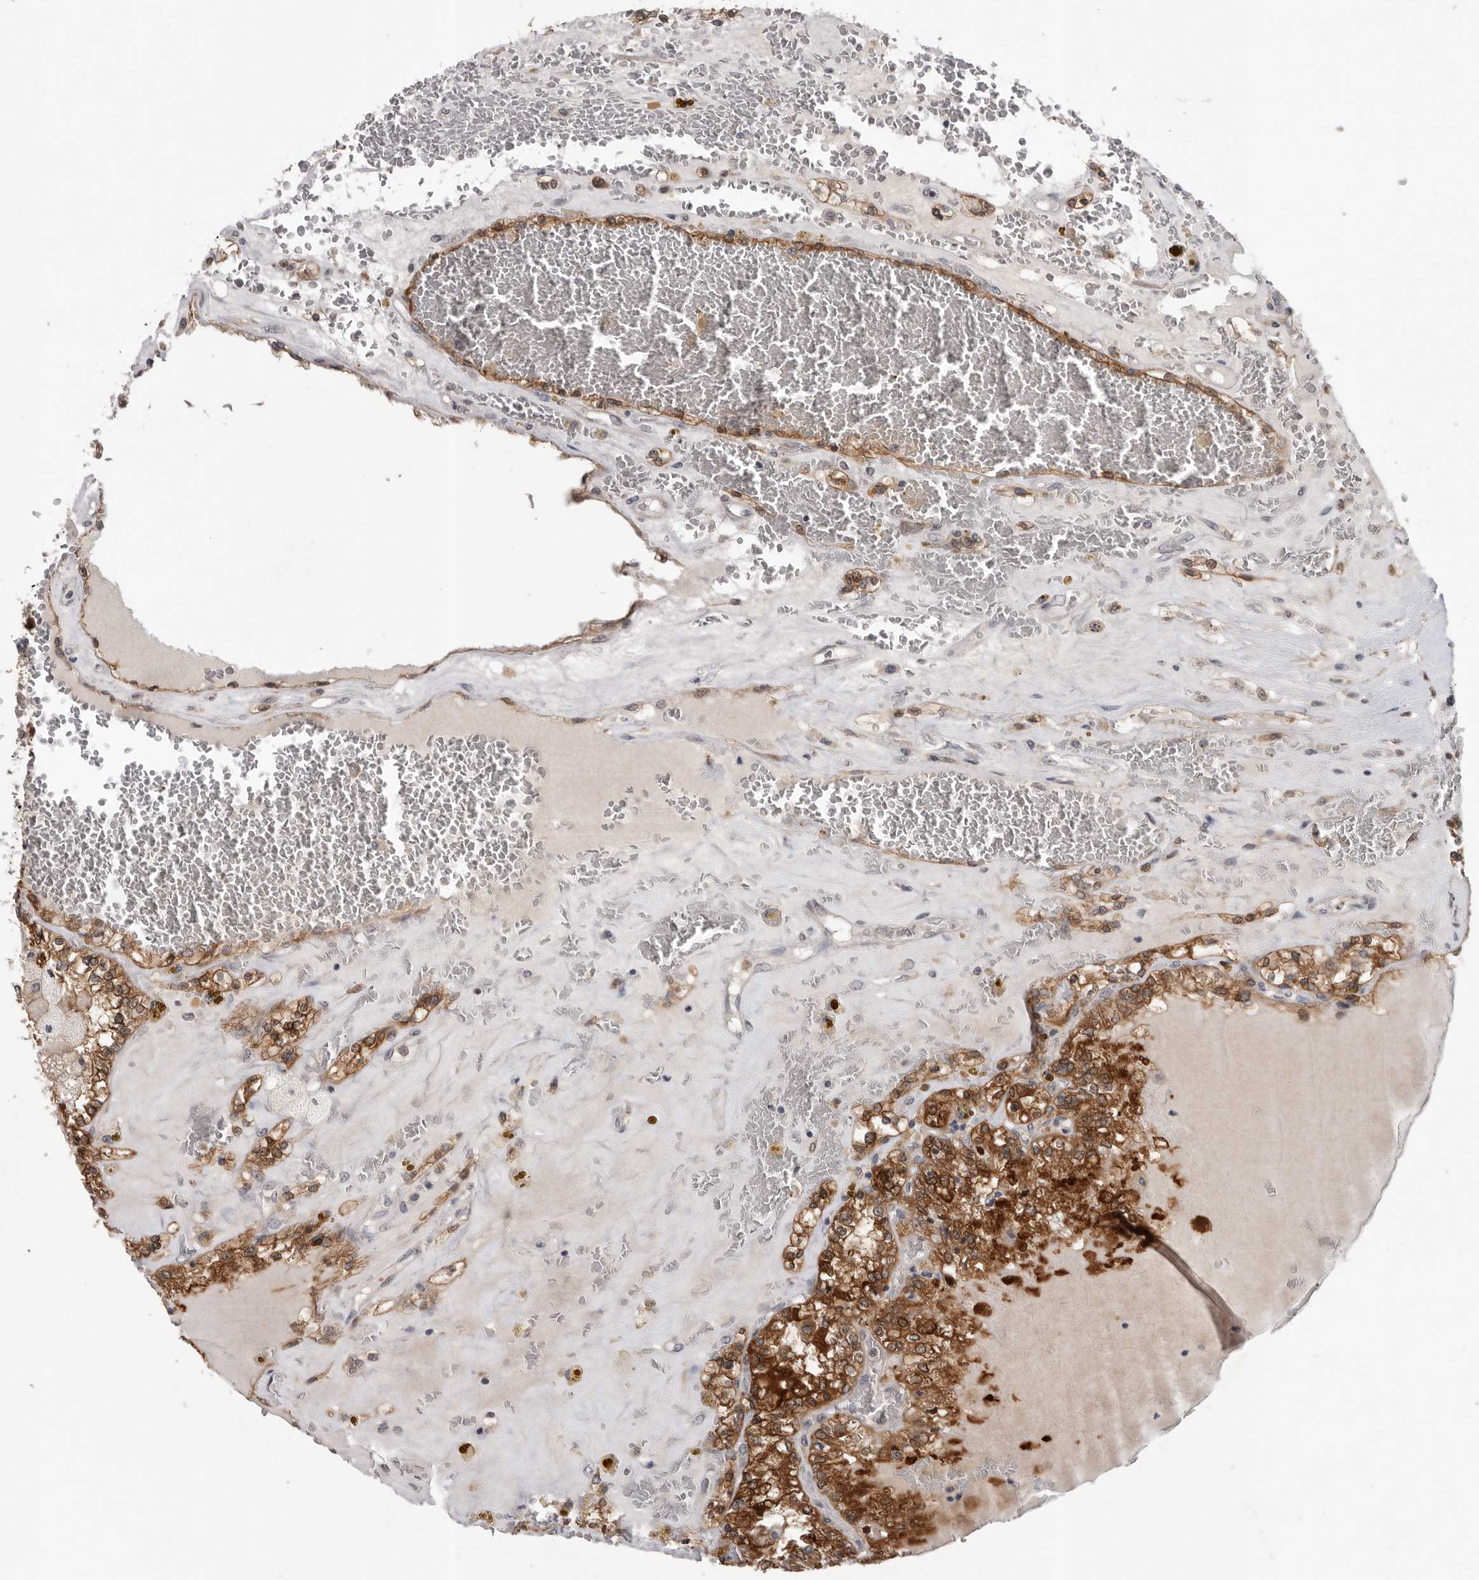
{"staining": {"intensity": "strong", "quantity": ">75%", "location": "cytoplasmic/membranous"}, "tissue": "renal cancer", "cell_type": "Tumor cells", "image_type": "cancer", "snomed": [{"axis": "morphology", "description": "Adenocarcinoma, NOS"}, {"axis": "topography", "description": "Kidney"}], "caption": "Tumor cells exhibit strong cytoplasmic/membranous staining in about >75% of cells in renal cancer.", "gene": "RALGPS2", "patient": {"sex": "female", "age": 56}}